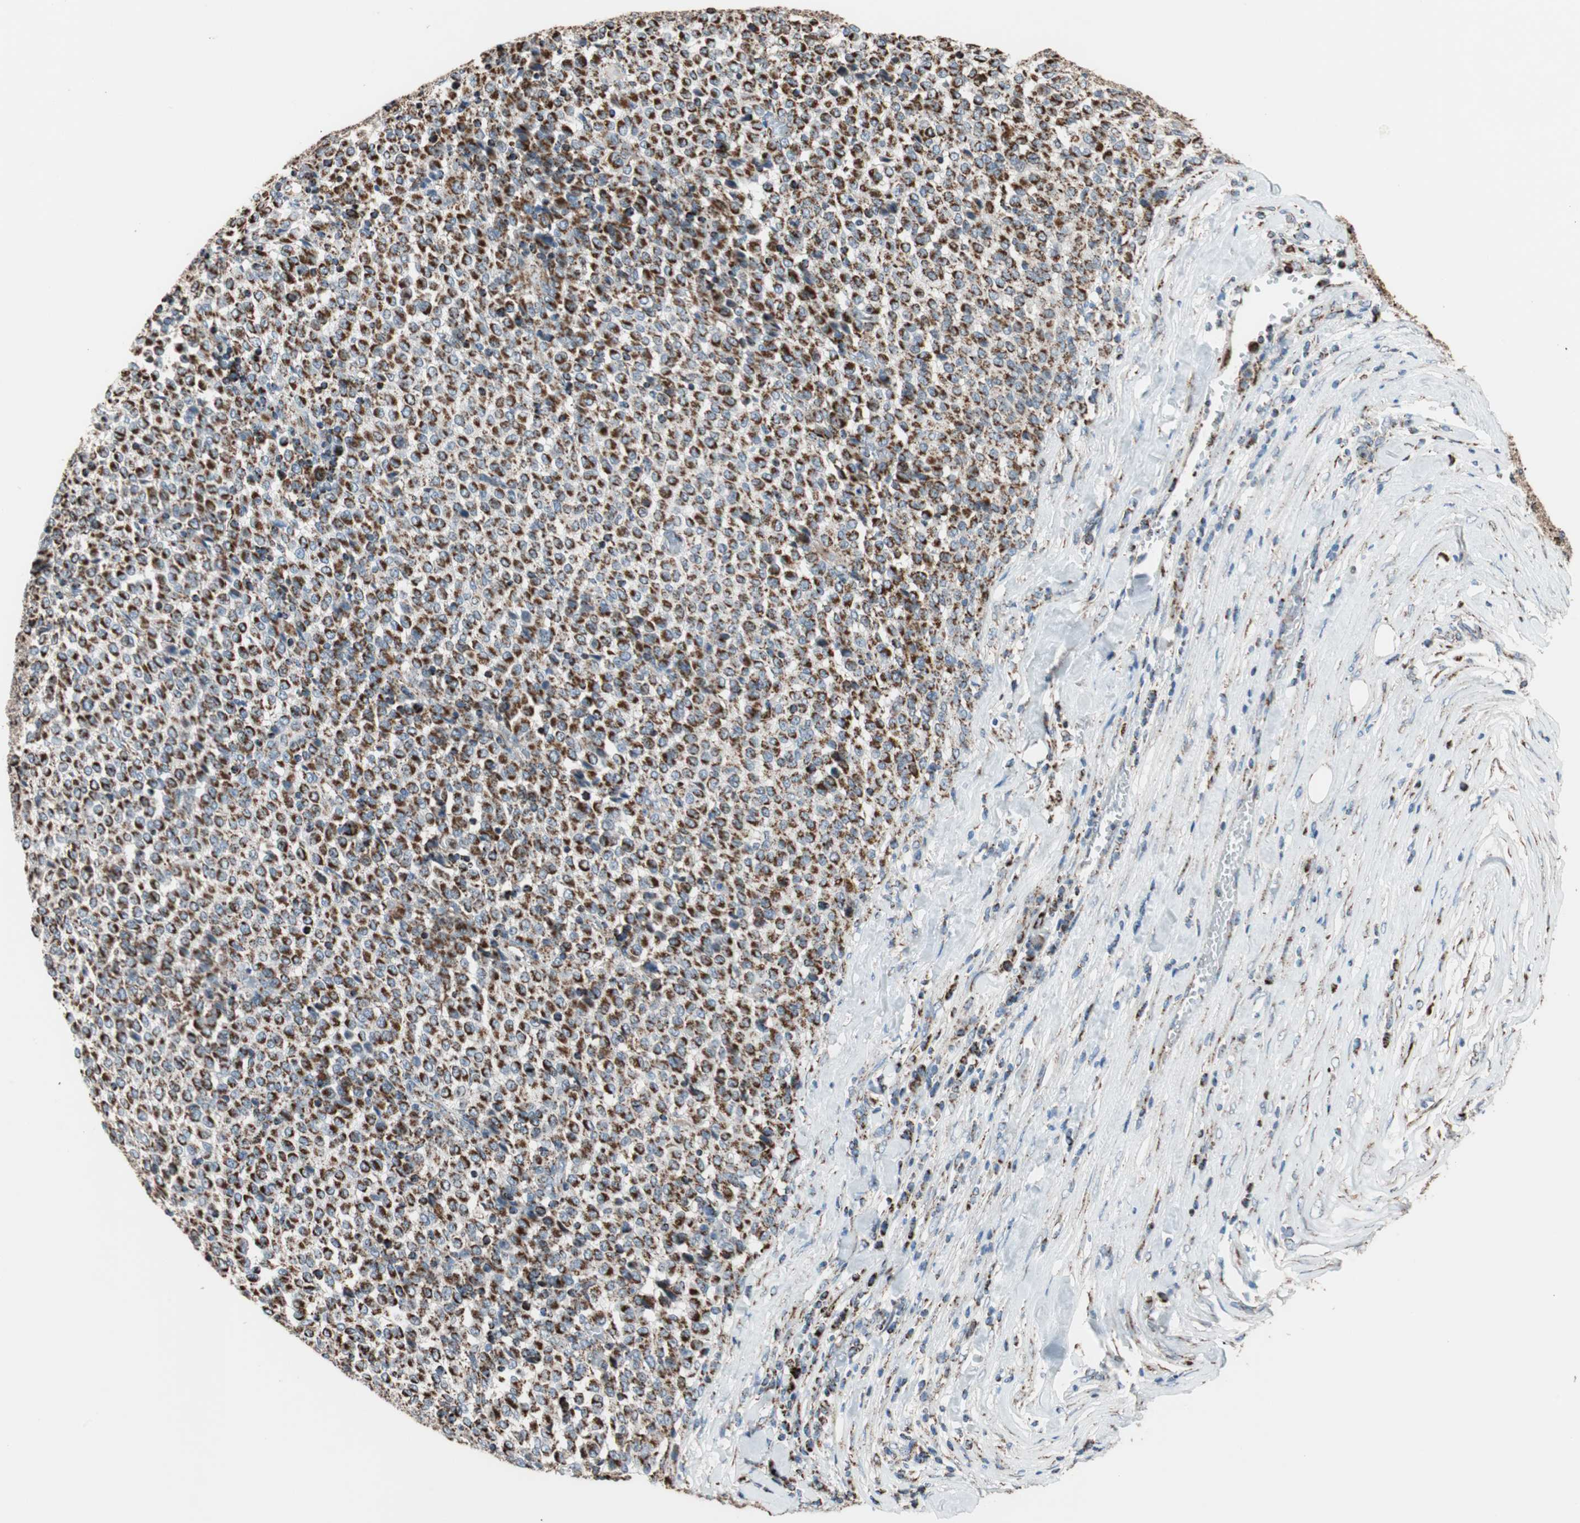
{"staining": {"intensity": "strong", "quantity": ">75%", "location": "cytoplasmic/membranous"}, "tissue": "melanoma", "cell_type": "Tumor cells", "image_type": "cancer", "snomed": [{"axis": "morphology", "description": "Malignant melanoma, Metastatic site"}, {"axis": "topography", "description": "Pancreas"}], "caption": "Human malignant melanoma (metastatic site) stained with a protein marker reveals strong staining in tumor cells.", "gene": "PCSK4", "patient": {"sex": "female", "age": 30}}